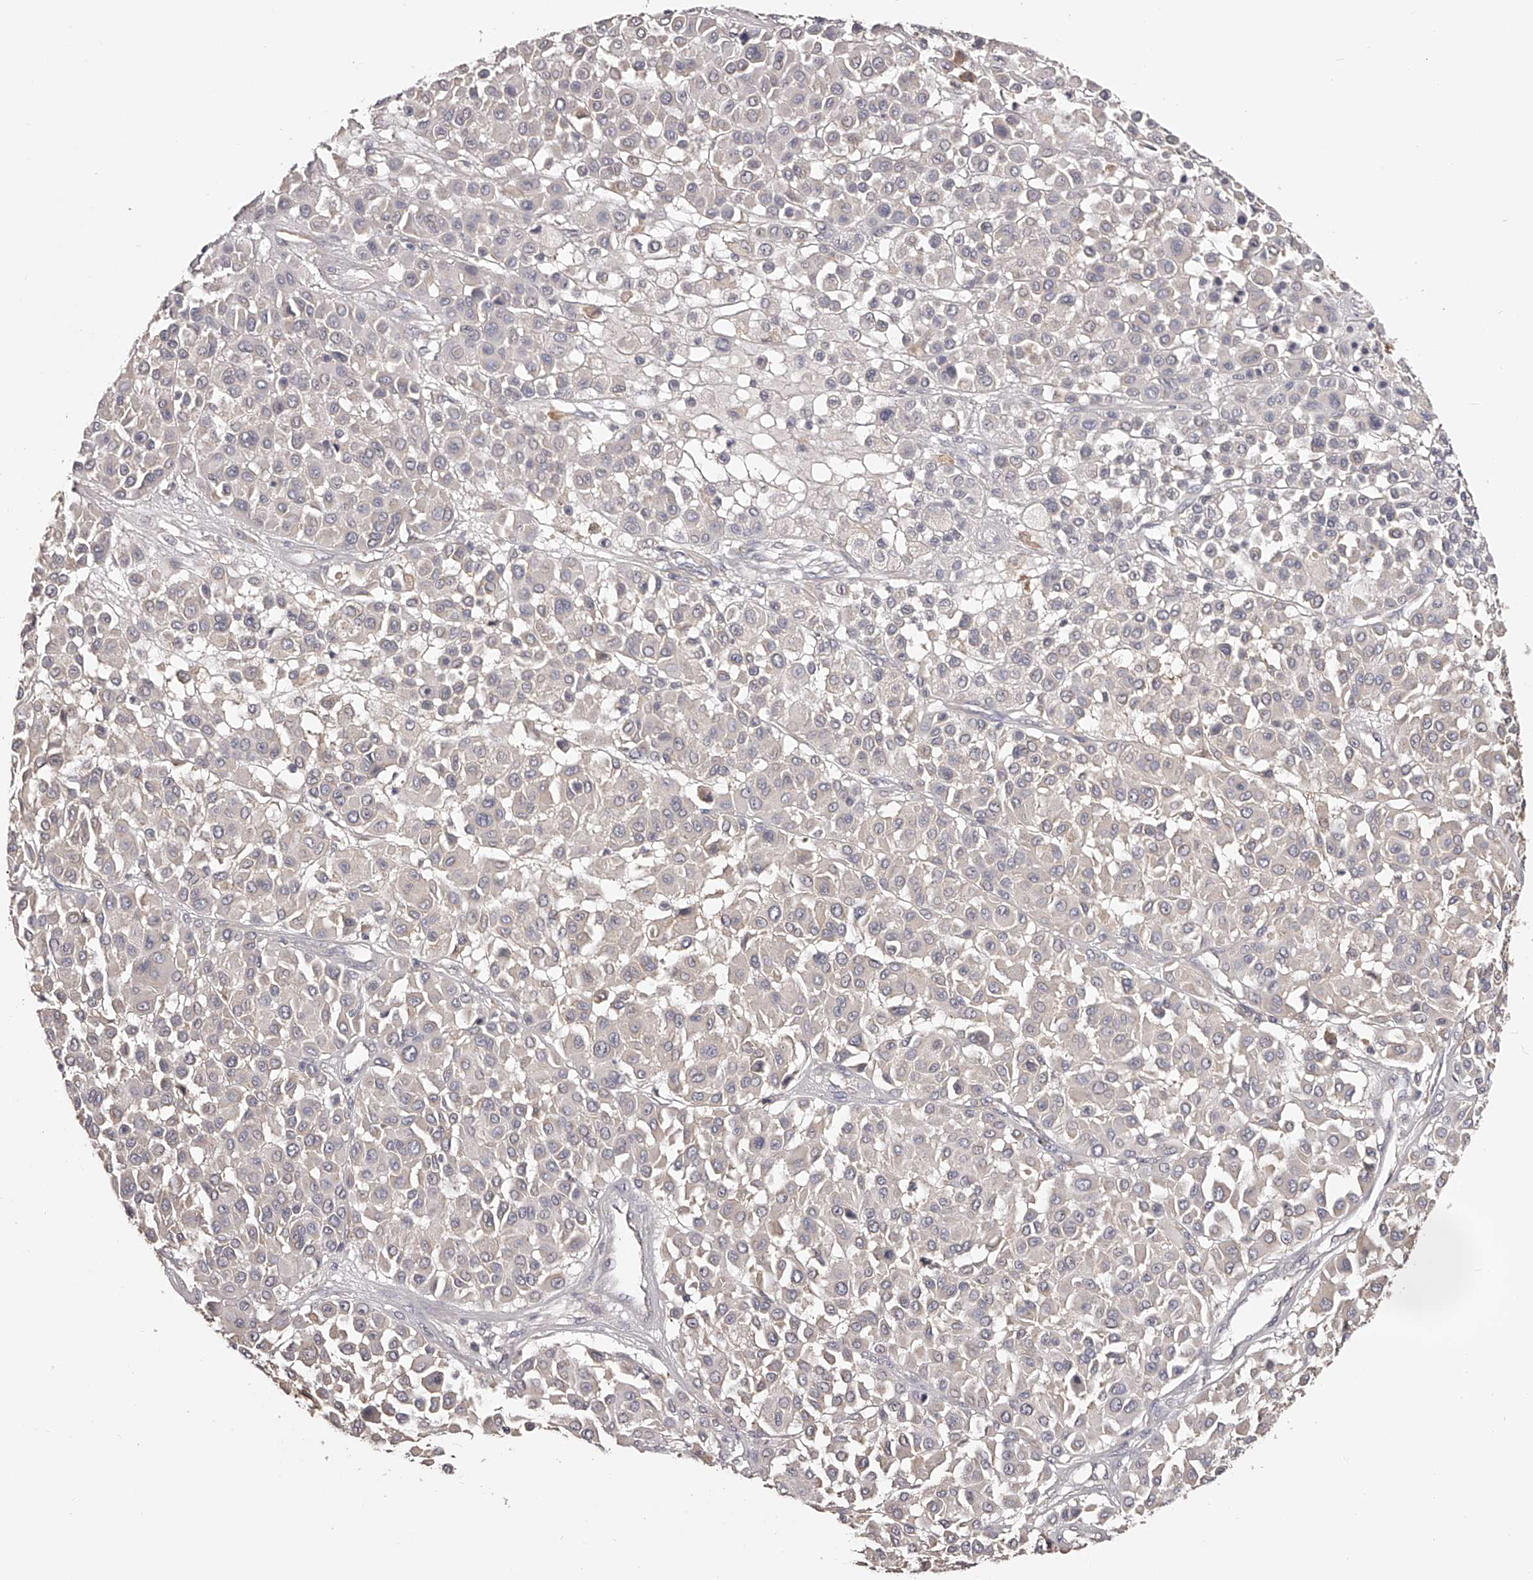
{"staining": {"intensity": "negative", "quantity": "none", "location": "none"}, "tissue": "melanoma", "cell_type": "Tumor cells", "image_type": "cancer", "snomed": [{"axis": "morphology", "description": "Malignant melanoma, Metastatic site"}, {"axis": "topography", "description": "Soft tissue"}], "caption": "A histopathology image of human malignant melanoma (metastatic site) is negative for staining in tumor cells. (Brightfield microscopy of DAB (3,3'-diaminobenzidine) immunohistochemistry at high magnification).", "gene": "TNN", "patient": {"sex": "male", "age": 41}}